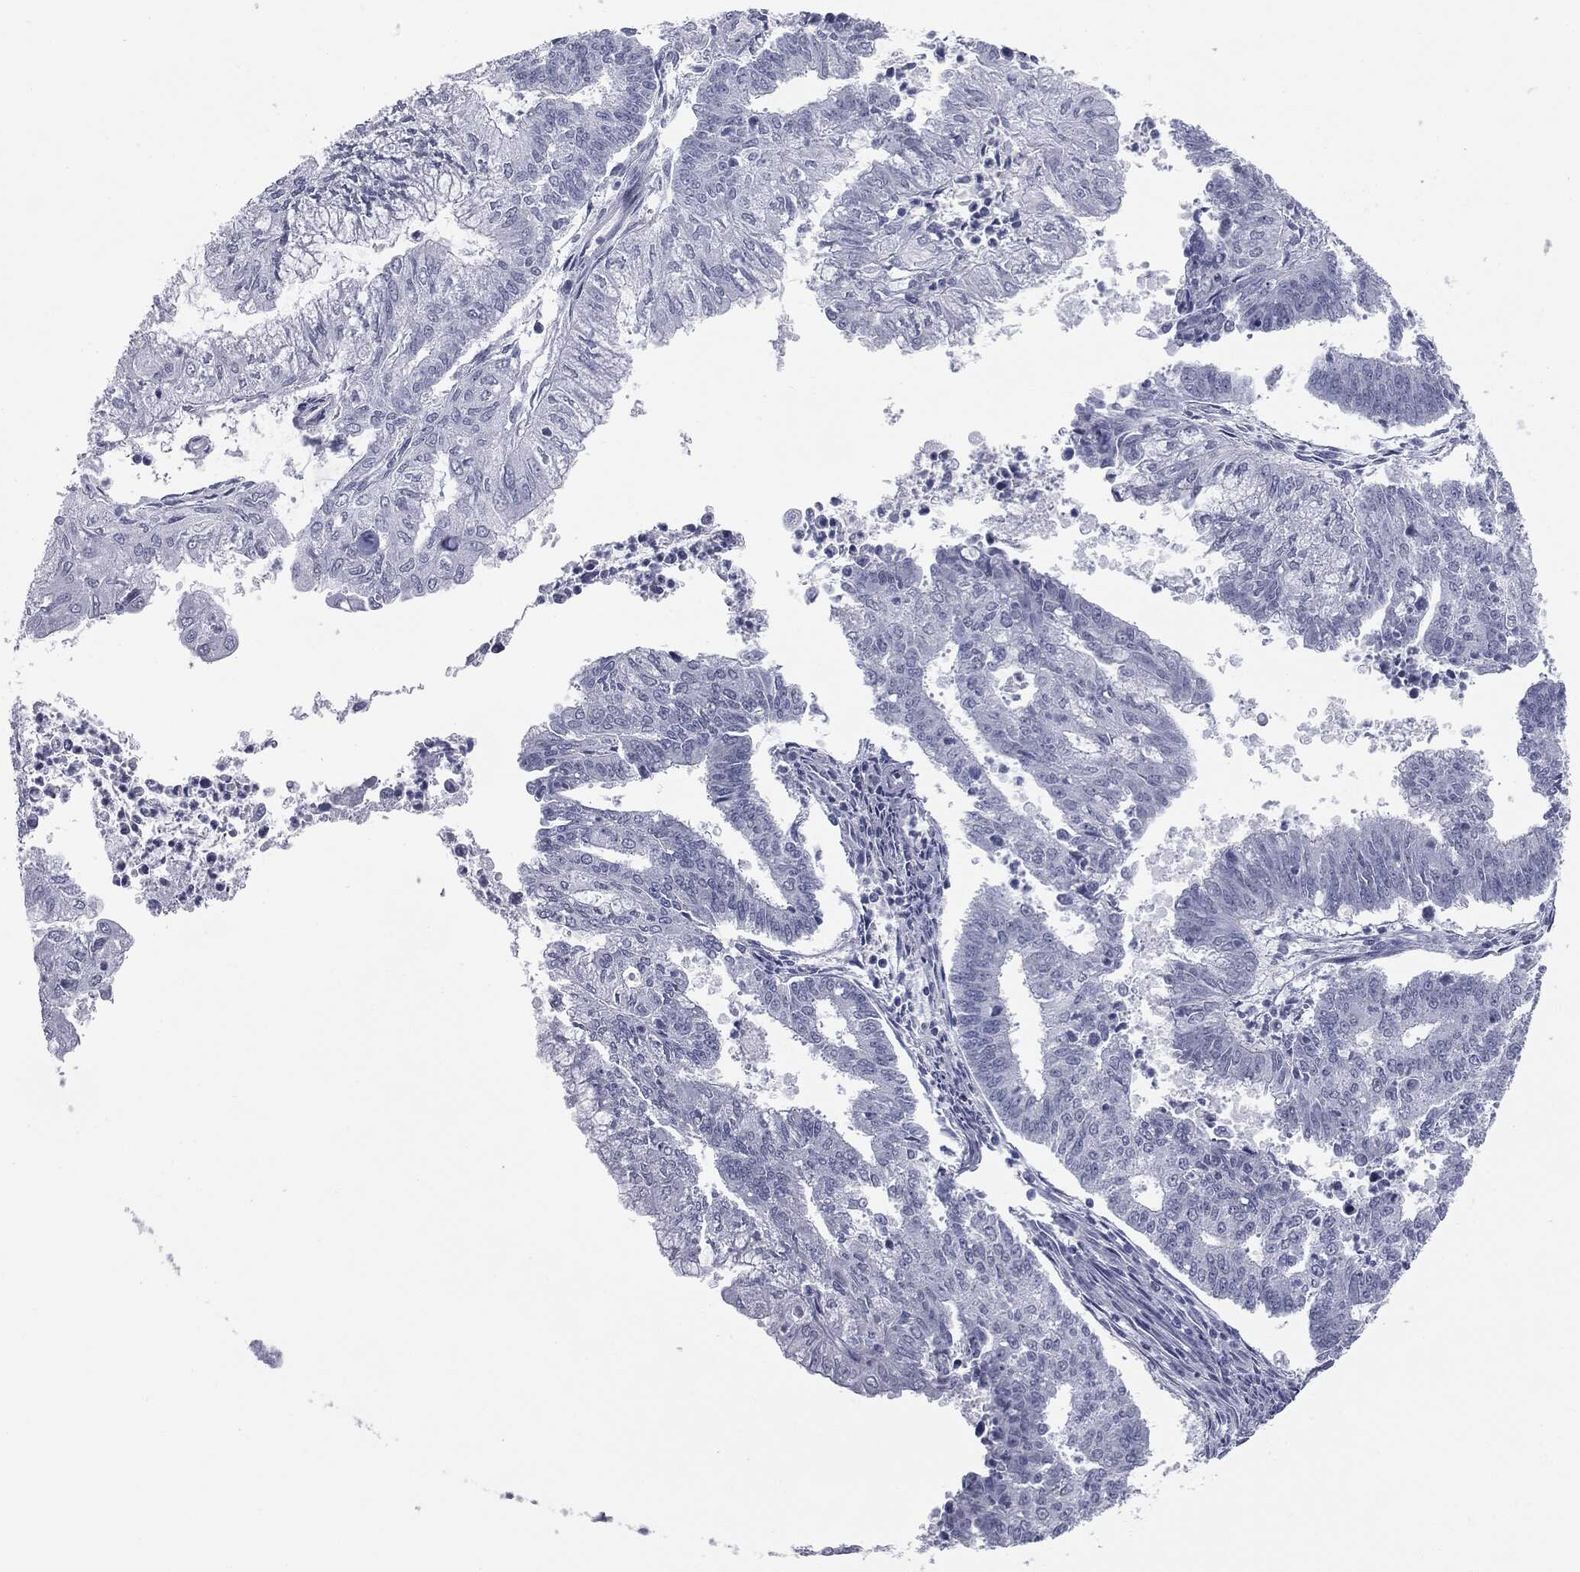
{"staining": {"intensity": "negative", "quantity": "none", "location": "none"}, "tissue": "endometrial cancer", "cell_type": "Tumor cells", "image_type": "cancer", "snomed": [{"axis": "morphology", "description": "Adenocarcinoma, NOS"}, {"axis": "topography", "description": "Endometrium"}], "caption": "An immunohistochemistry image of adenocarcinoma (endometrial) is shown. There is no staining in tumor cells of adenocarcinoma (endometrial). Nuclei are stained in blue.", "gene": "TPO", "patient": {"sex": "female", "age": 61}}